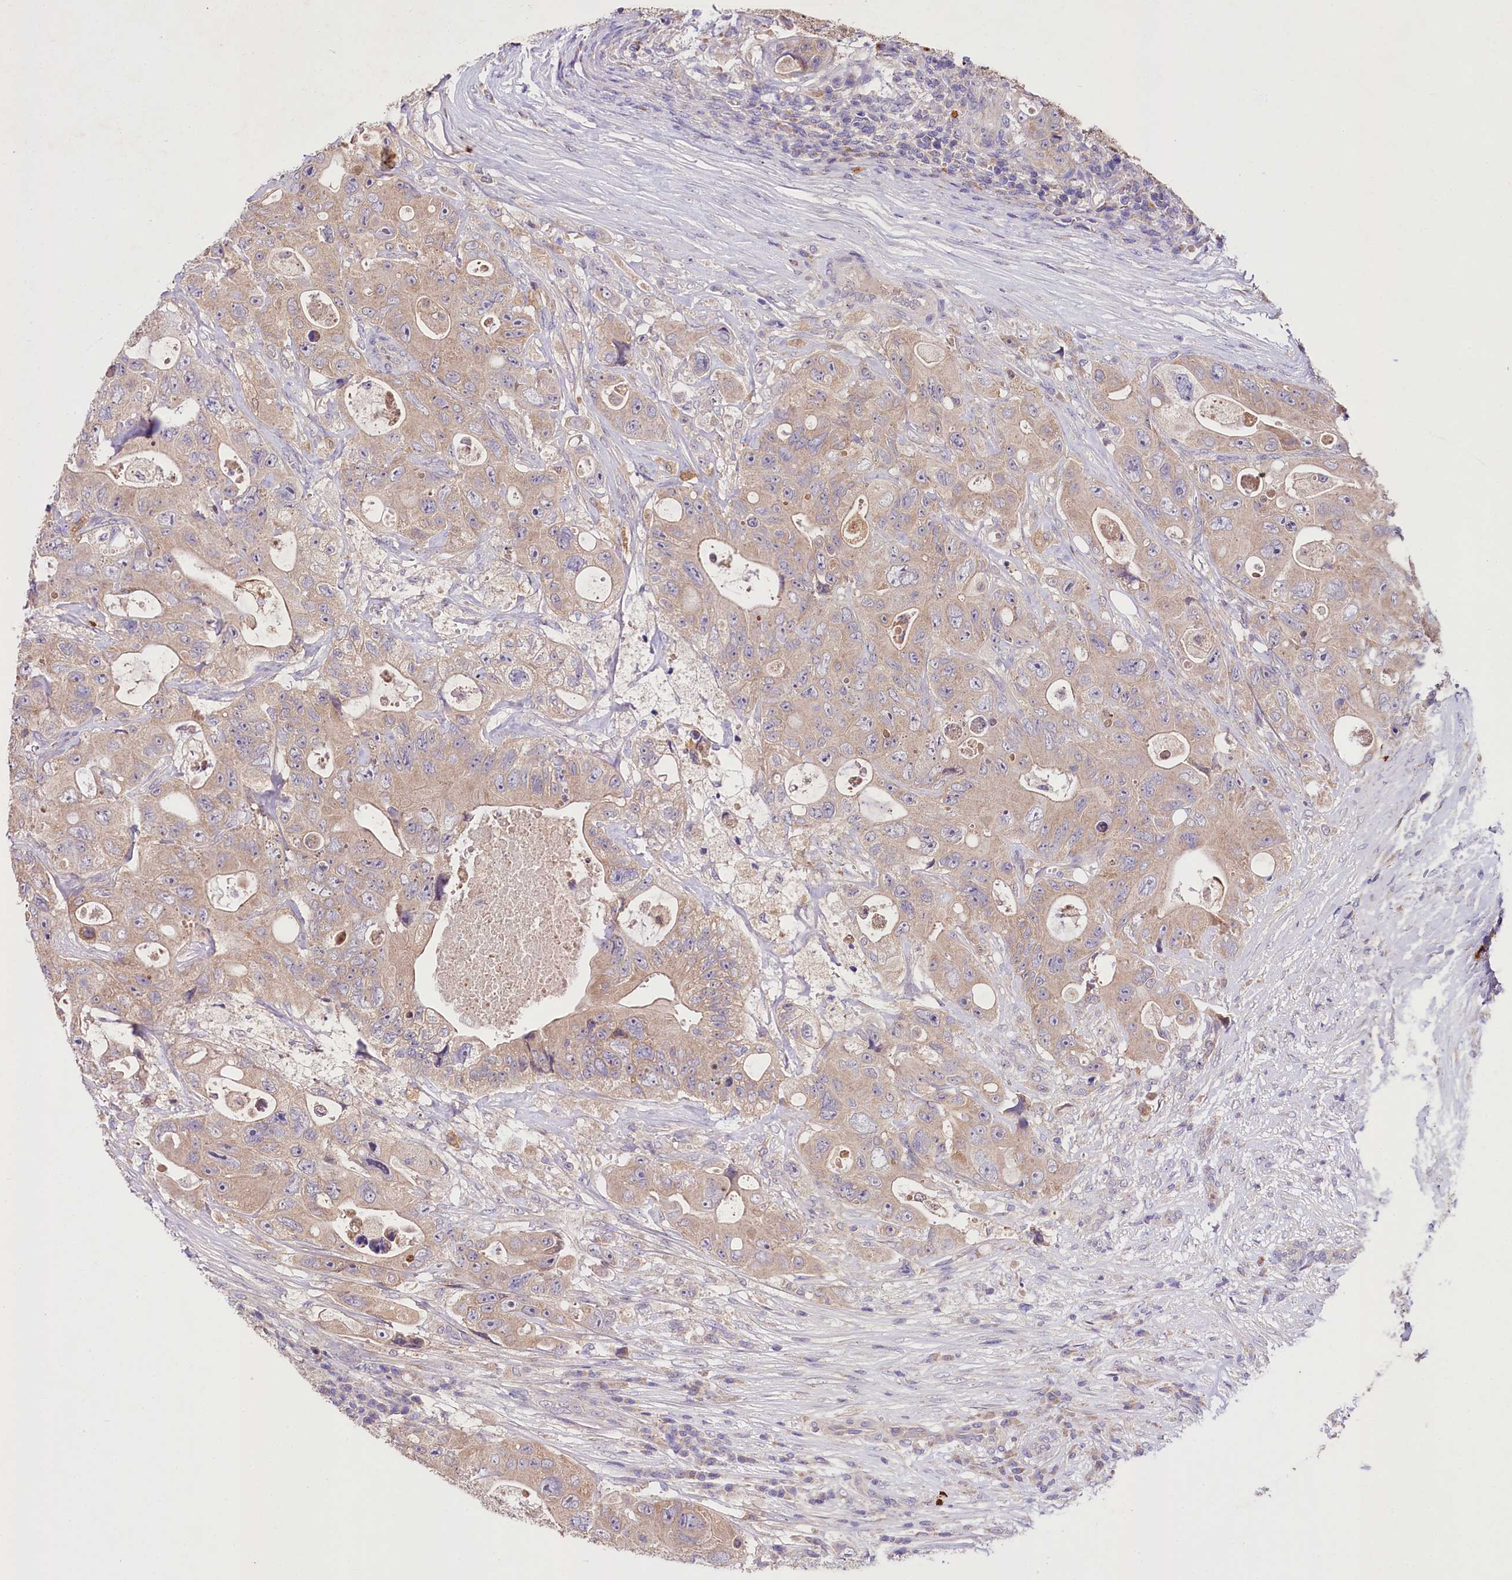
{"staining": {"intensity": "weak", "quantity": "25%-75%", "location": "cytoplasmic/membranous"}, "tissue": "colorectal cancer", "cell_type": "Tumor cells", "image_type": "cancer", "snomed": [{"axis": "morphology", "description": "Adenocarcinoma, NOS"}, {"axis": "topography", "description": "Colon"}], "caption": "Colorectal cancer stained with a brown dye demonstrates weak cytoplasmic/membranous positive staining in about 25%-75% of tumor cells.", "gene": "ZNF45", "patient": {"sex": "female", "age": 46}}